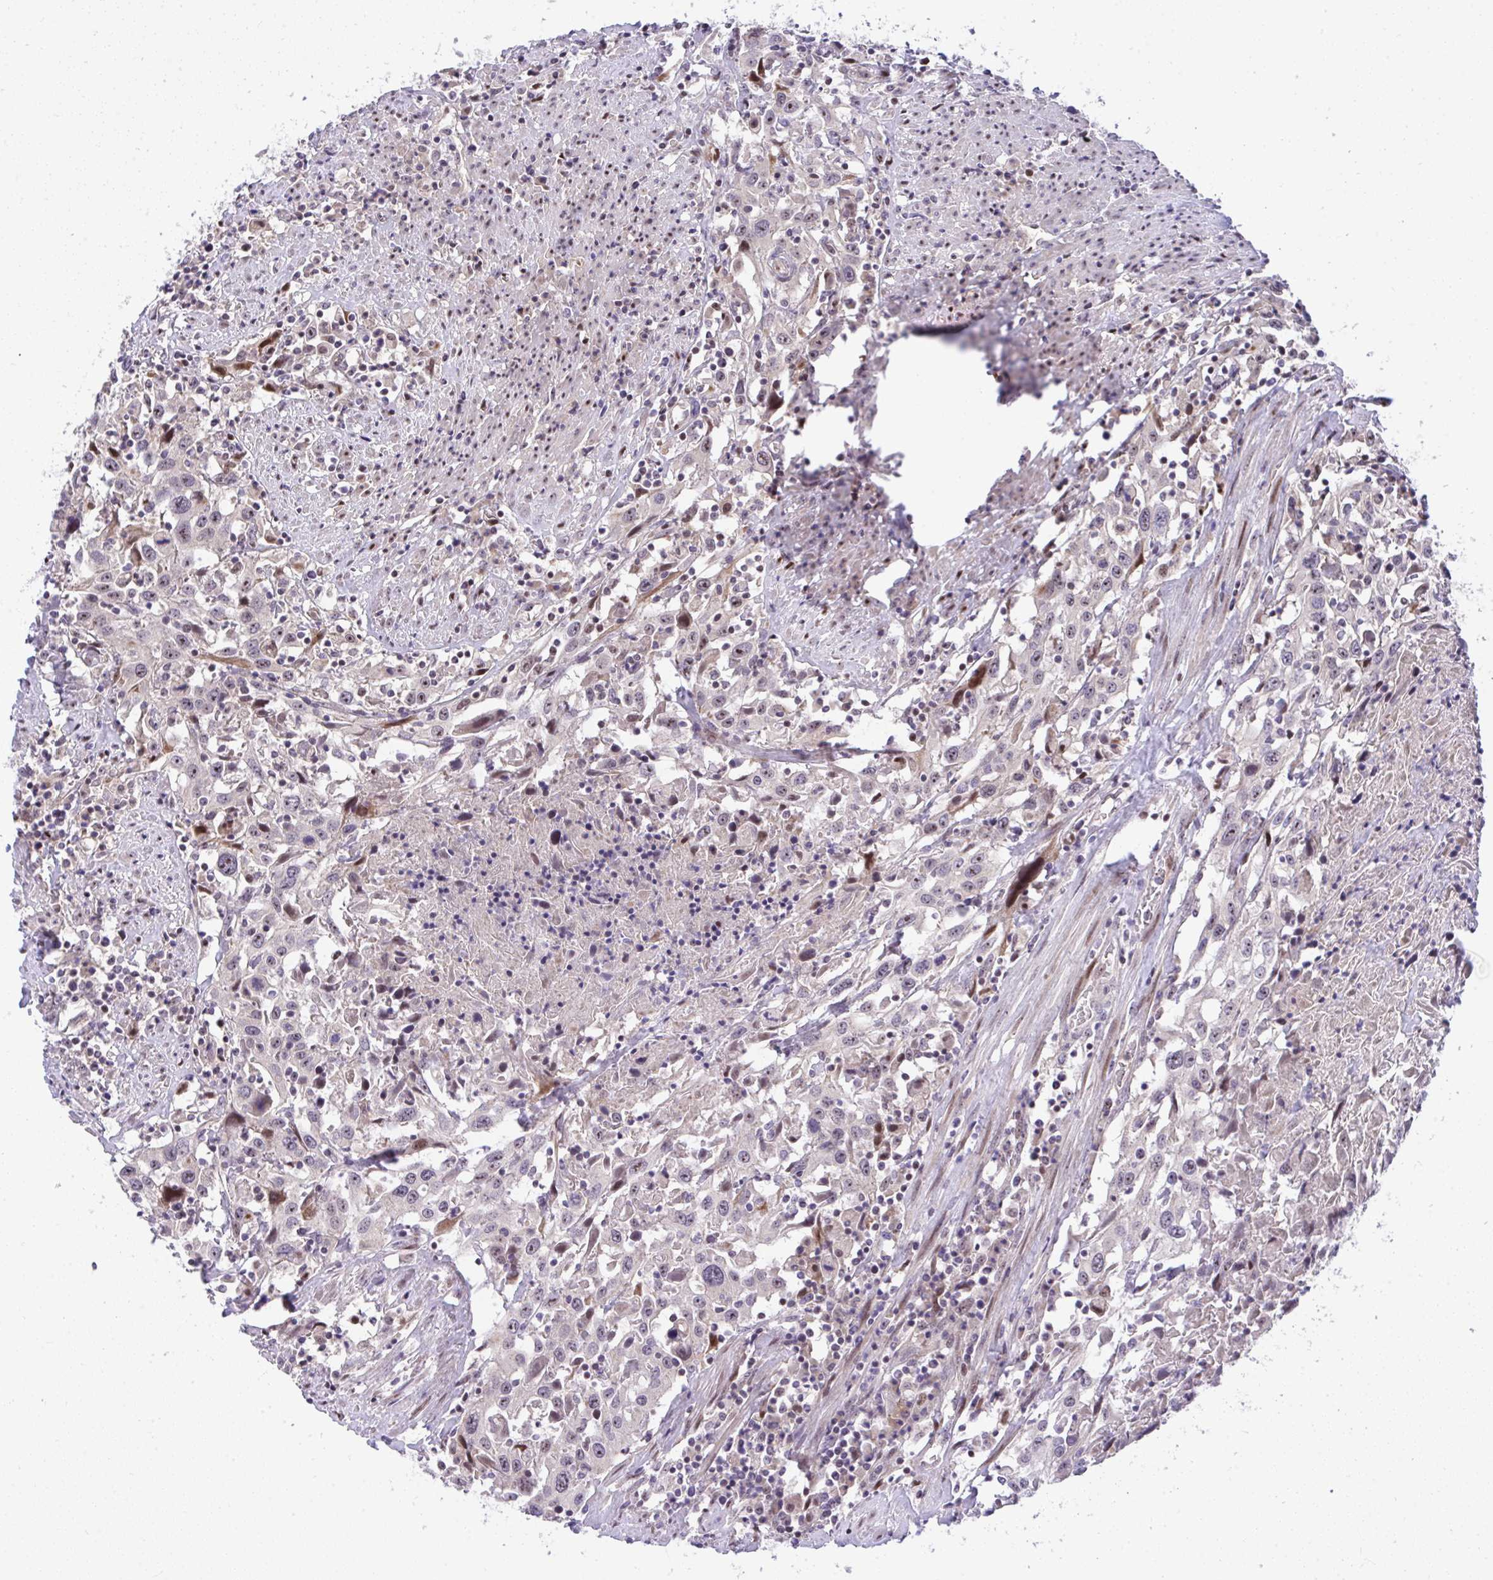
{"staining": {"intensity": "moderate", "quantity": "<25%", "location": "nuclear"}, "tissue": "urothelial cancer", "cell_type": "Tumor cells", "image_type": "cancer", "snomed": [{"axis": "morphology", "description": "Urothelial carcinoma, High grade"}, {"axis": "topography", "description": "Urinary bladder"}], "caption": "Tumor cells exhibit low levels of moderate nuclear positivity in approximately <25% of cells in human urothelial carcinoma (high-grade).", "gene": "CHIA", "patient": {"sex": "male", "age": 61}}